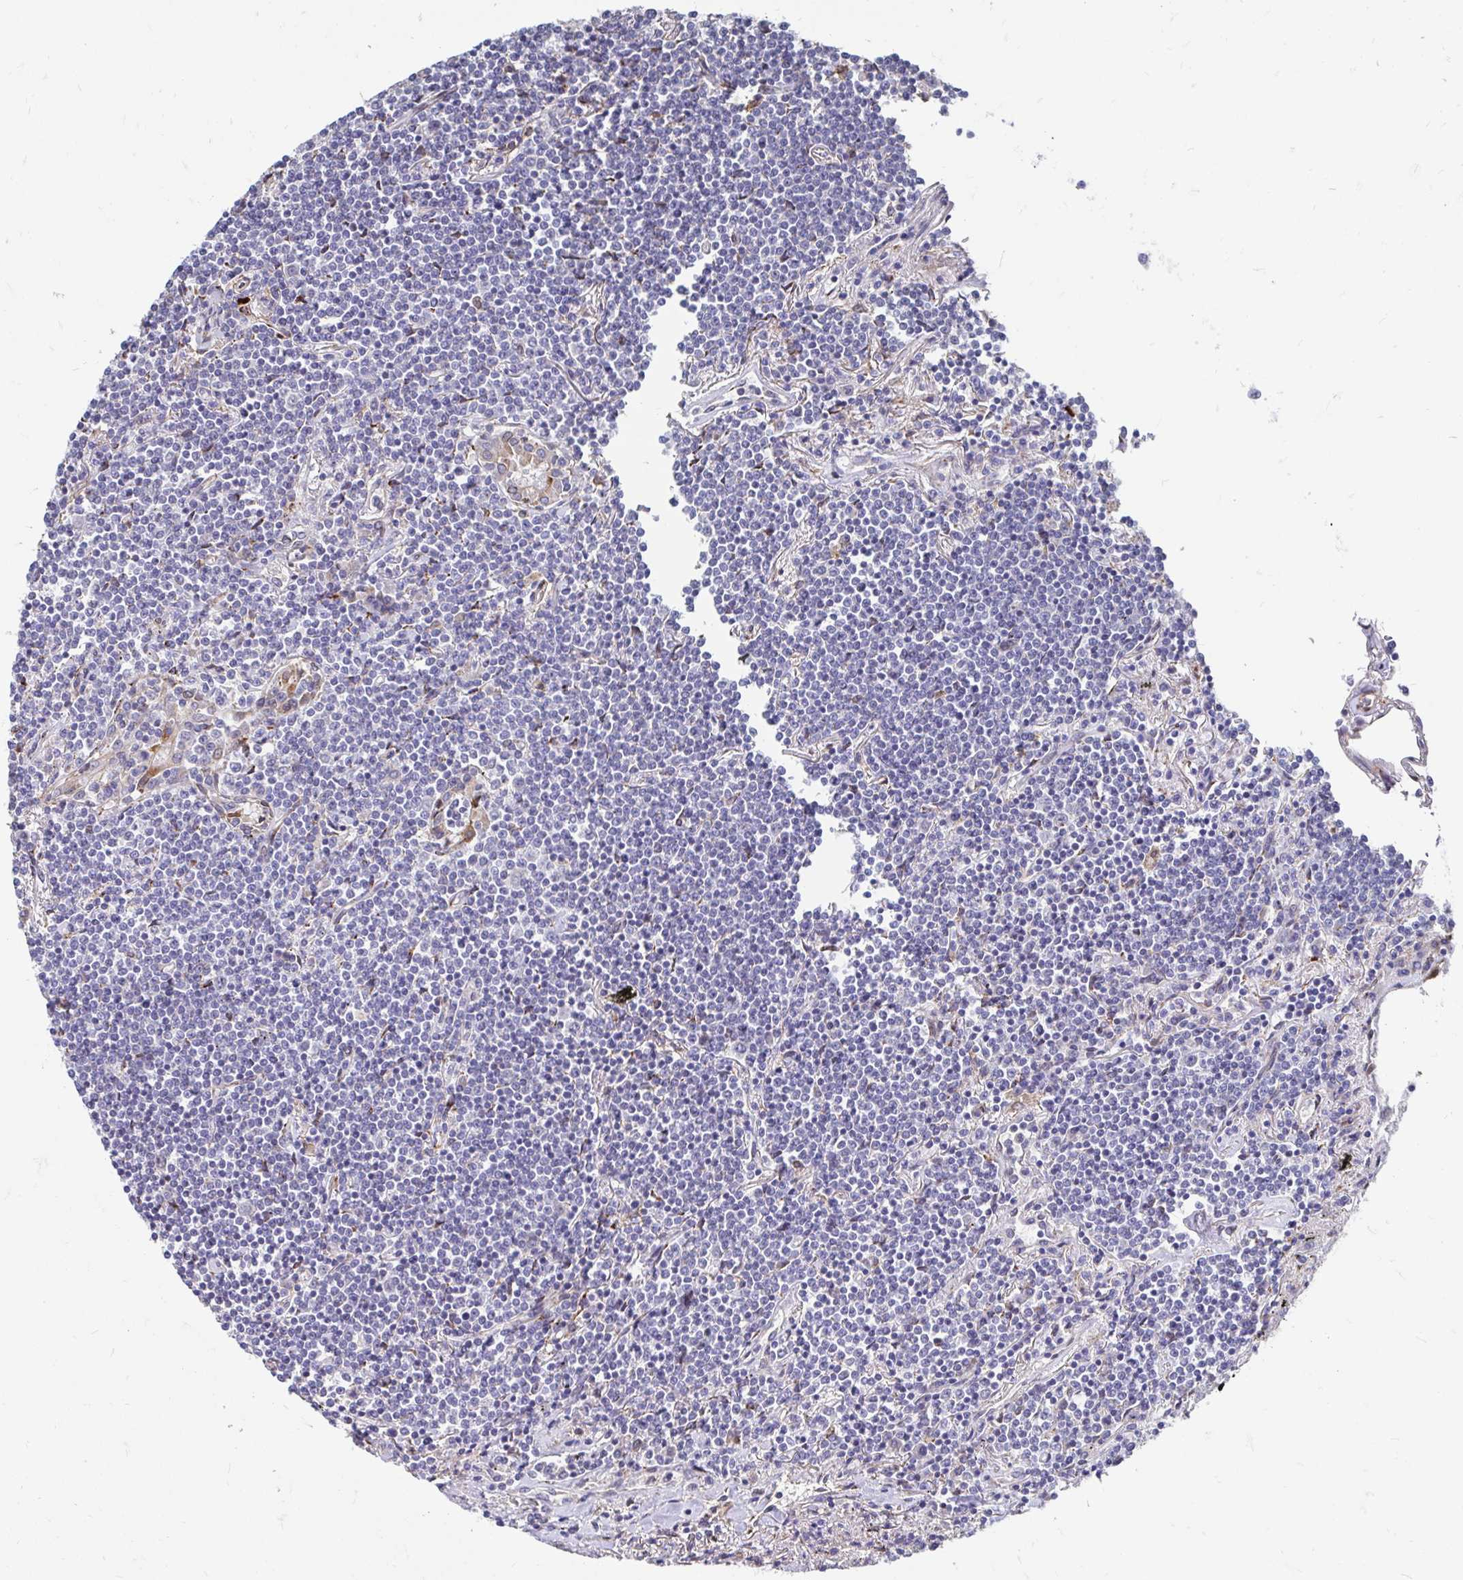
{"staining": {"intensity": "negative", "quantity": "none", "location": "none"}, "tissue": "lymphoma", "cell_type": "Tumor cells", "image_type": "cancer", "snomed": [{"axis": "morphology", "description": "Malignant lymphoma, non-Hodgkin's type, Low grade"}, {"axis": "topography", "description": "Lung"}], "caption": "IHC histopathology image of neoplastic tissue: low-grade malignant lymphoma, non-Hodgkin's type stained with DAB demonstrates no significant protein expression in tumor cells. Nuclei are stained in blue.", "gene": "CDKL1", "patient": {"sex": "female", "age": 71}}